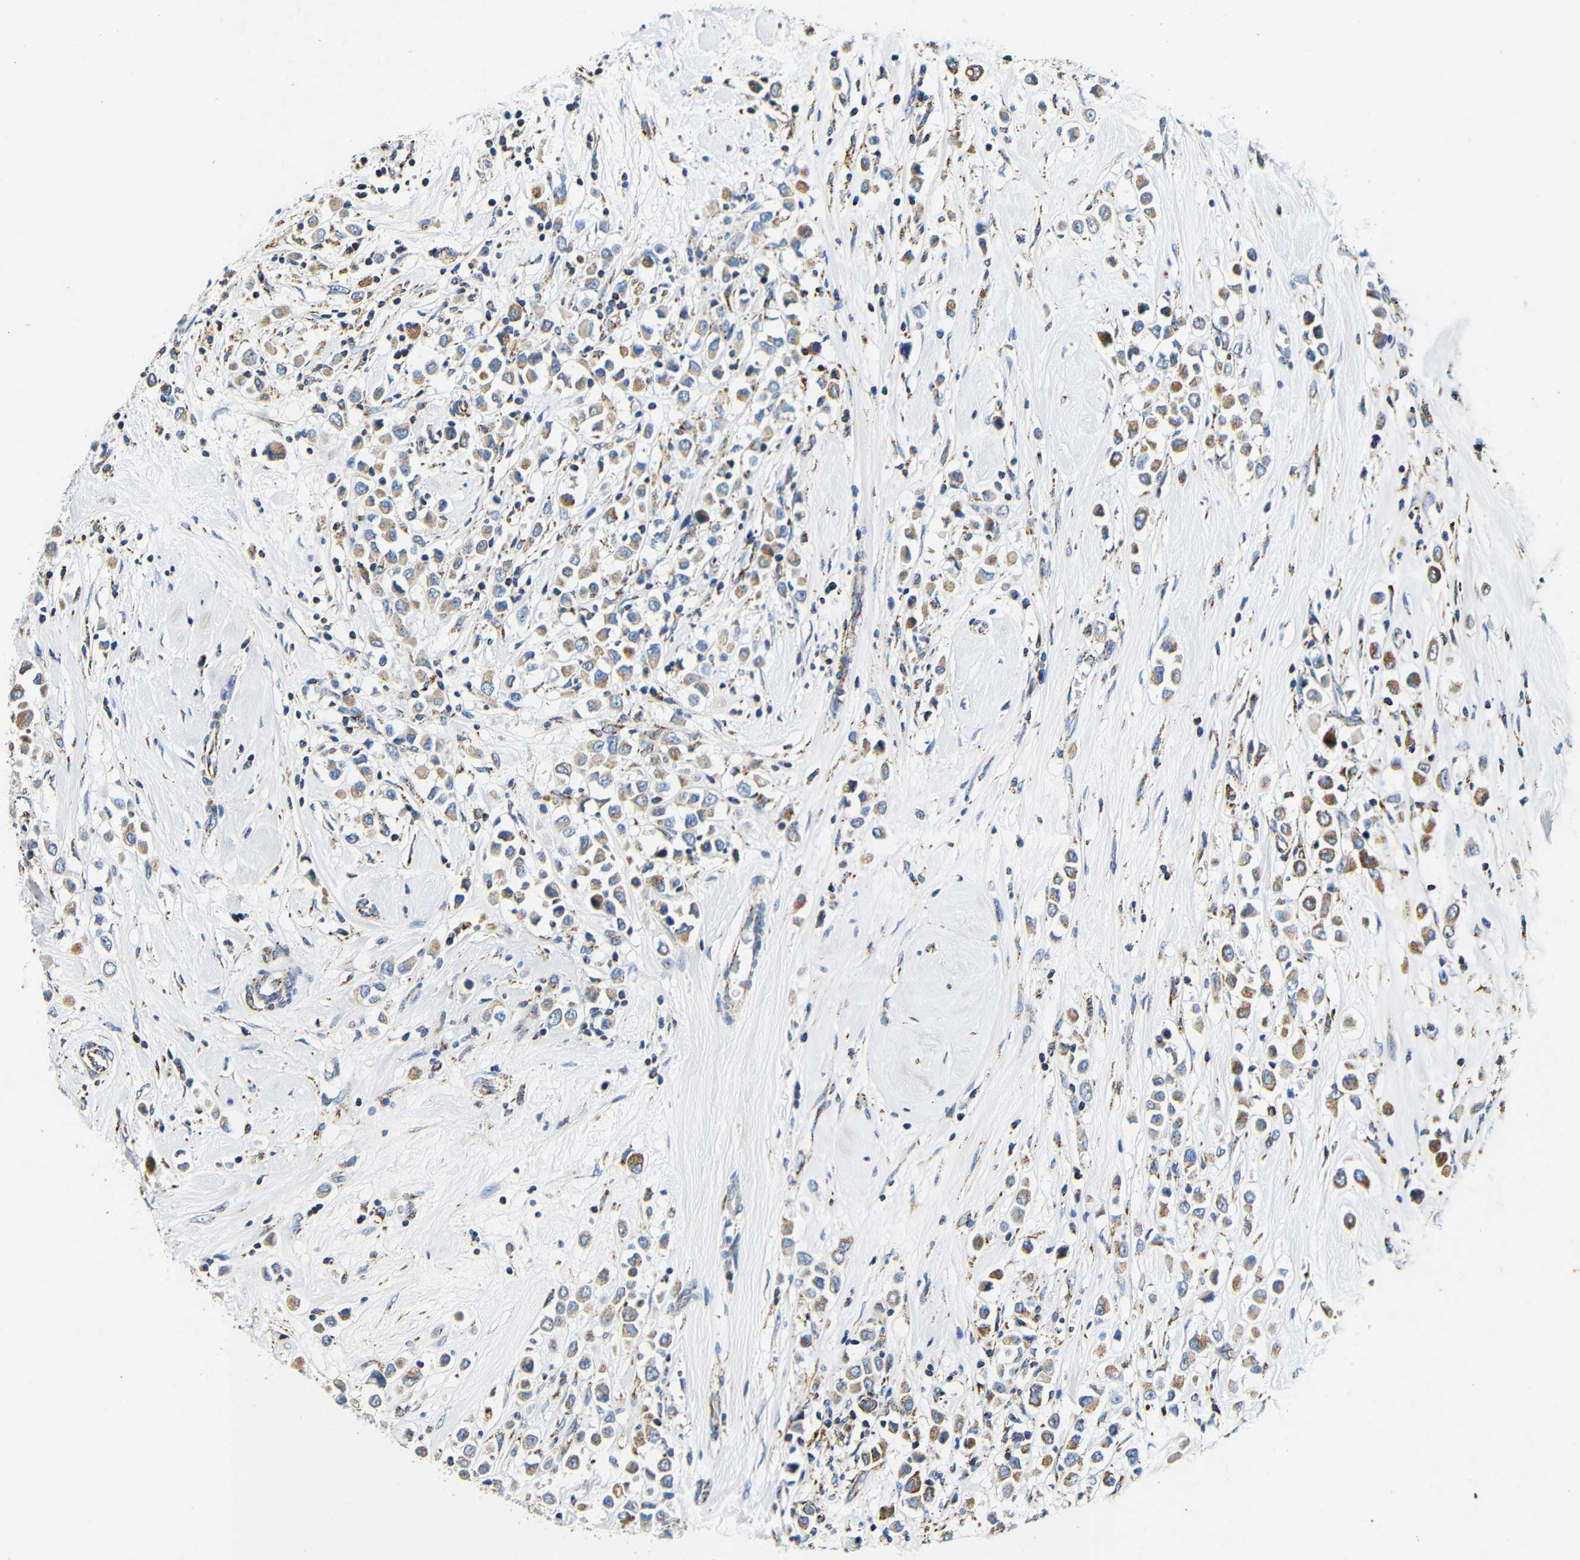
{"staining": {"intensity": "moderate", "quantity": ">75%", "location": "cytoplasmic/membranous"}, "tissue": "breast cancer", "cell_type": "Tumor cells", "image_type": "cancer", "snomed": [{"axis": "morphology", "description": "Duct carcinoma"}, {"axis": "topography", "description": "Breast"}], "caption": "Approximately >75% of tumor cells in human breast cancer display moderate cytoplasmic/membranous protein positivity as visualized by brown immunohistochemical staining.", "gene": "GALNT18", "patient": {"sex": "female", "age": 64}}